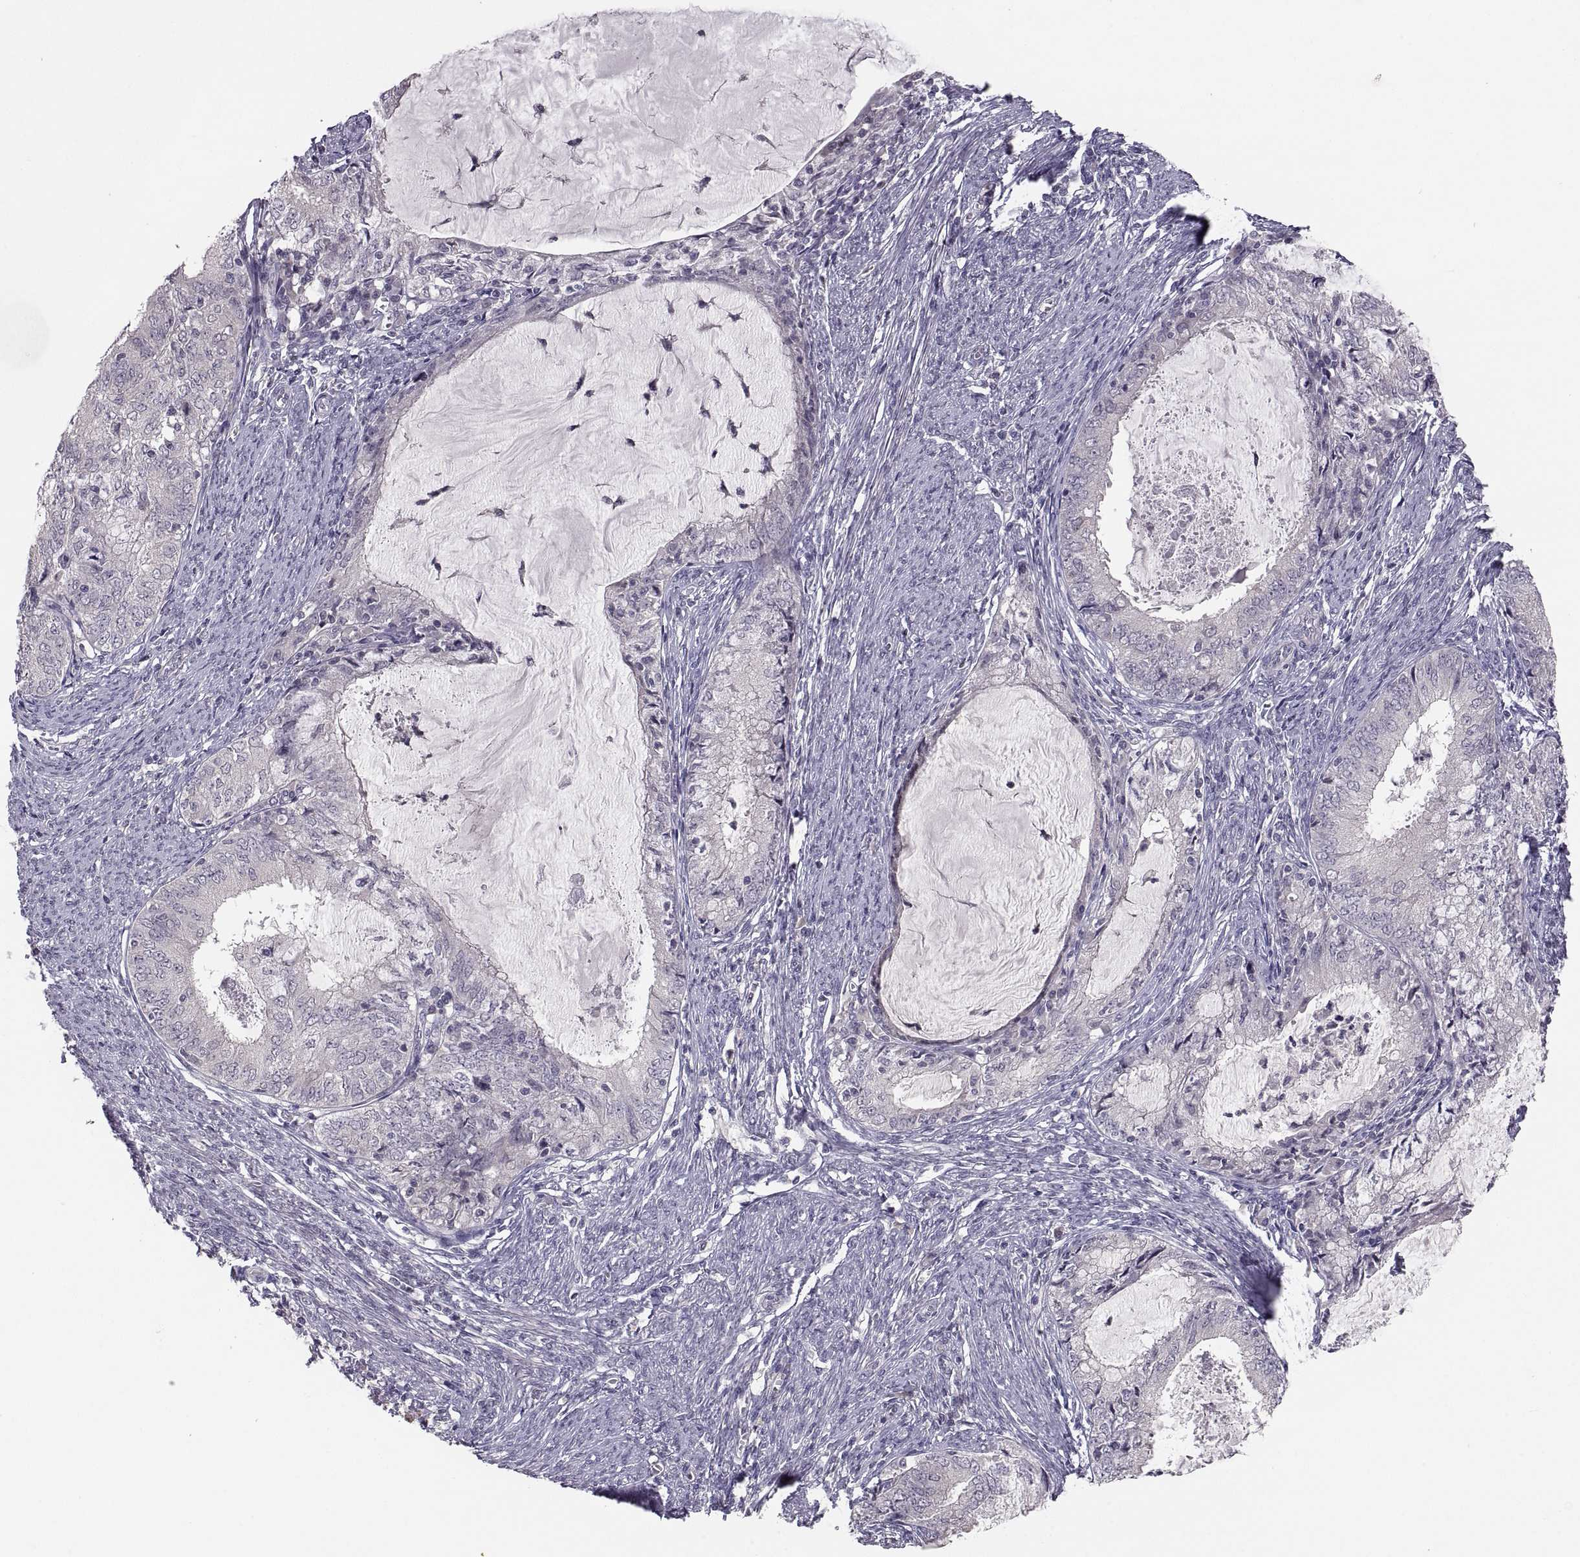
{"staining": {"intensity": "negative", "quantity": "none", "location": "none"}, "tissue": "endometrial cancer", "cell_type": "Tumor cells", "image_type": "cancer", "snomed": [{"axis": "morphology", "description": "Adenocarcinoma, NOS"}, {"axis": "topography", "description": "Endometrium"}], "caption": "Immunohistochemical staining of human endometrial adenocarcinoma exhibits no significant positivity in tumor cells.", "gene": "PAX2", "patient": {"sex": "female", "age": 57}}